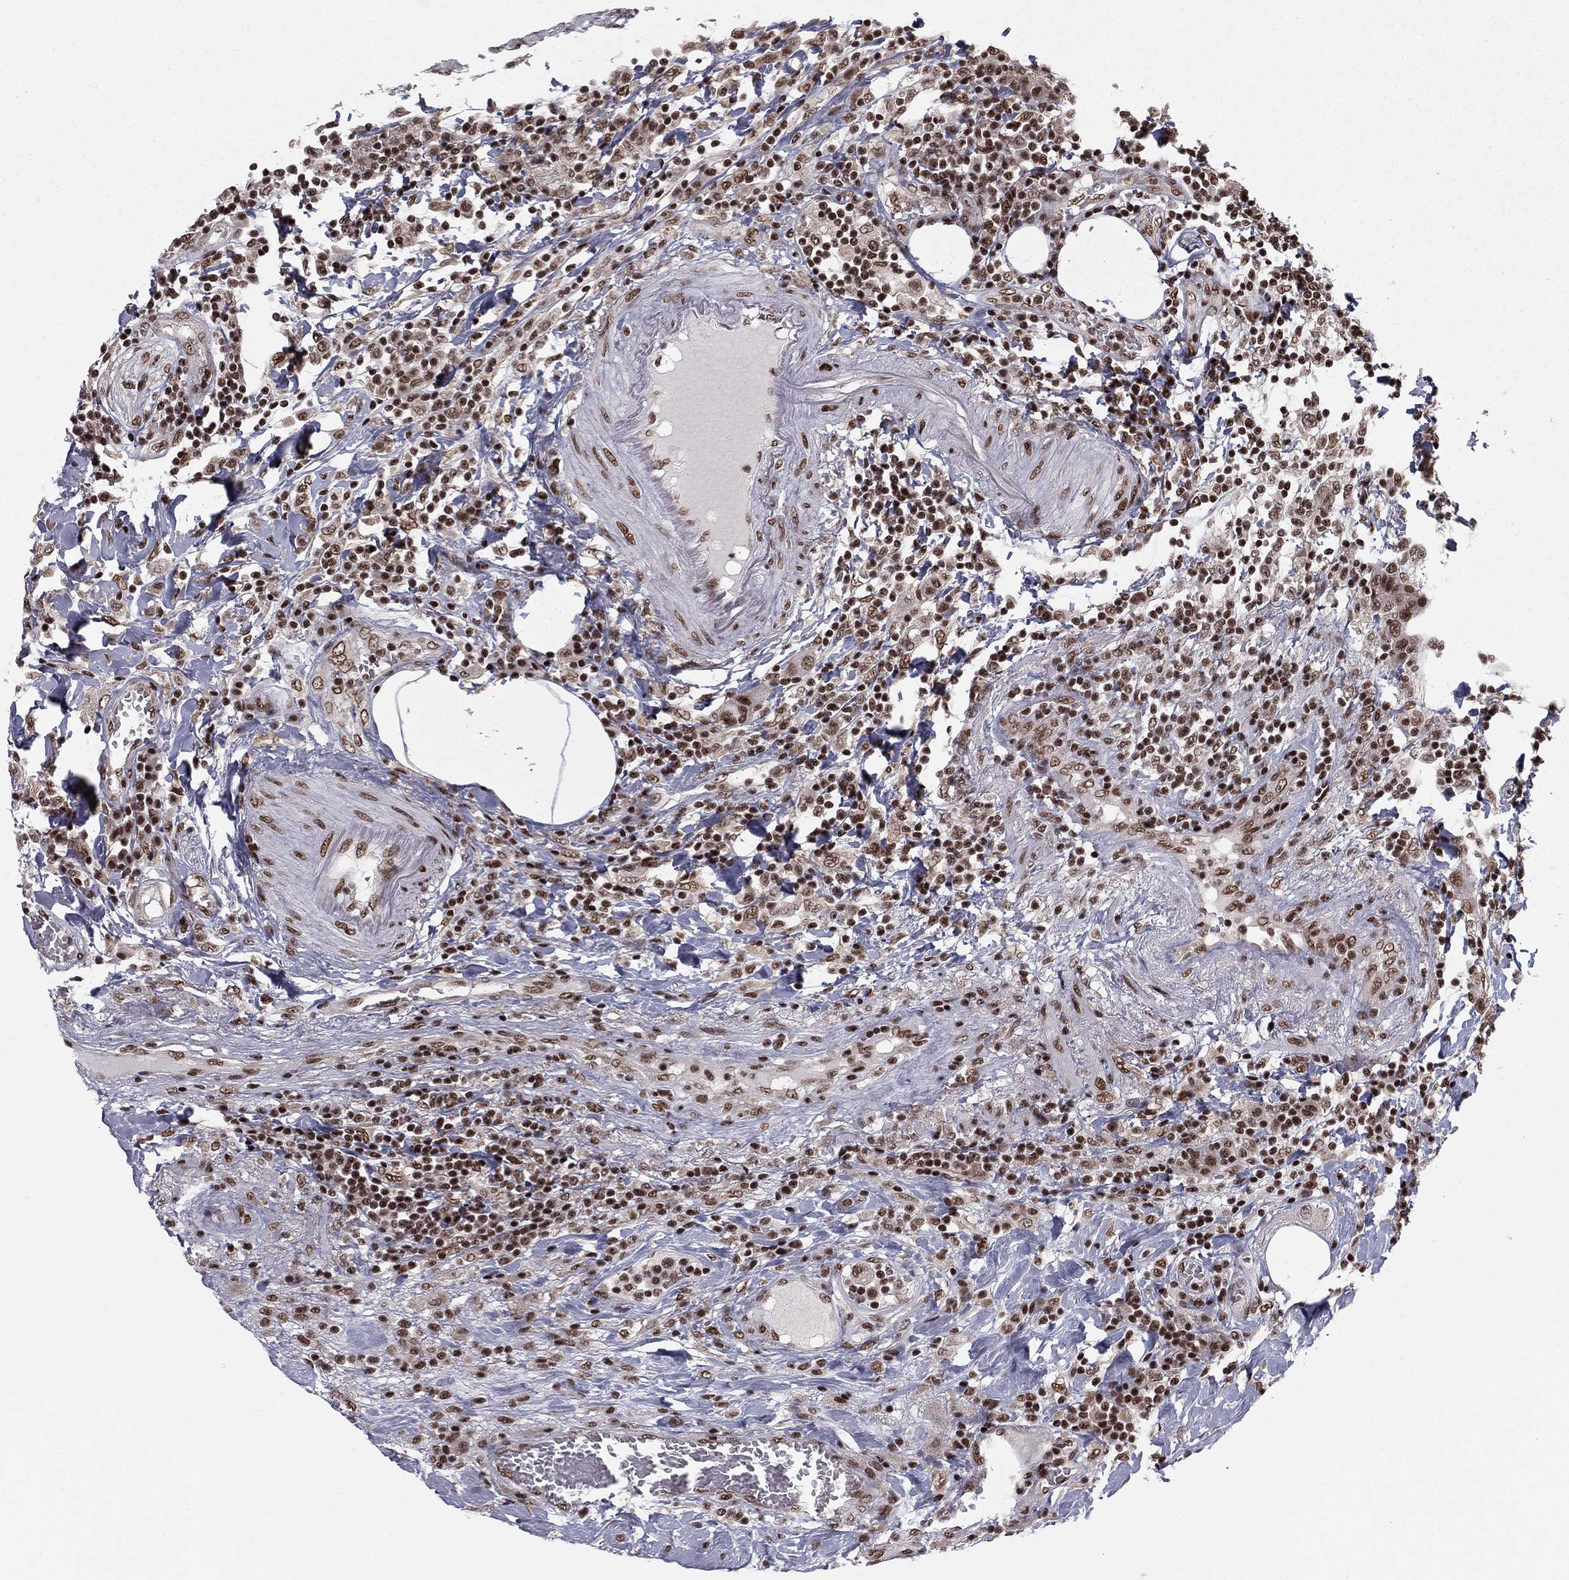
{"staining": {"intensity": "moderate", "quantity": ">75%", "location": "nuclear"}, "tissue": "colorectal cancer", "cell_type": "Tumor cells", "image_type": "cancer", "snomed": [{"axis": "morphology", "description": "Adenocarcinoma, NOS"}, {"axis": "topography", "description": "Colon"}], "caption": "This photomicrograph reveals colorectal adenocarcinoma stained with immunohistochemistry (IHC) to label a protein in brown. The nuclear of tumor cells show moderate positivity for the protein. Nuclei are counter-stained blue.", "gene": "NFYB", "patient": {"sex": "female", "age": 48}}